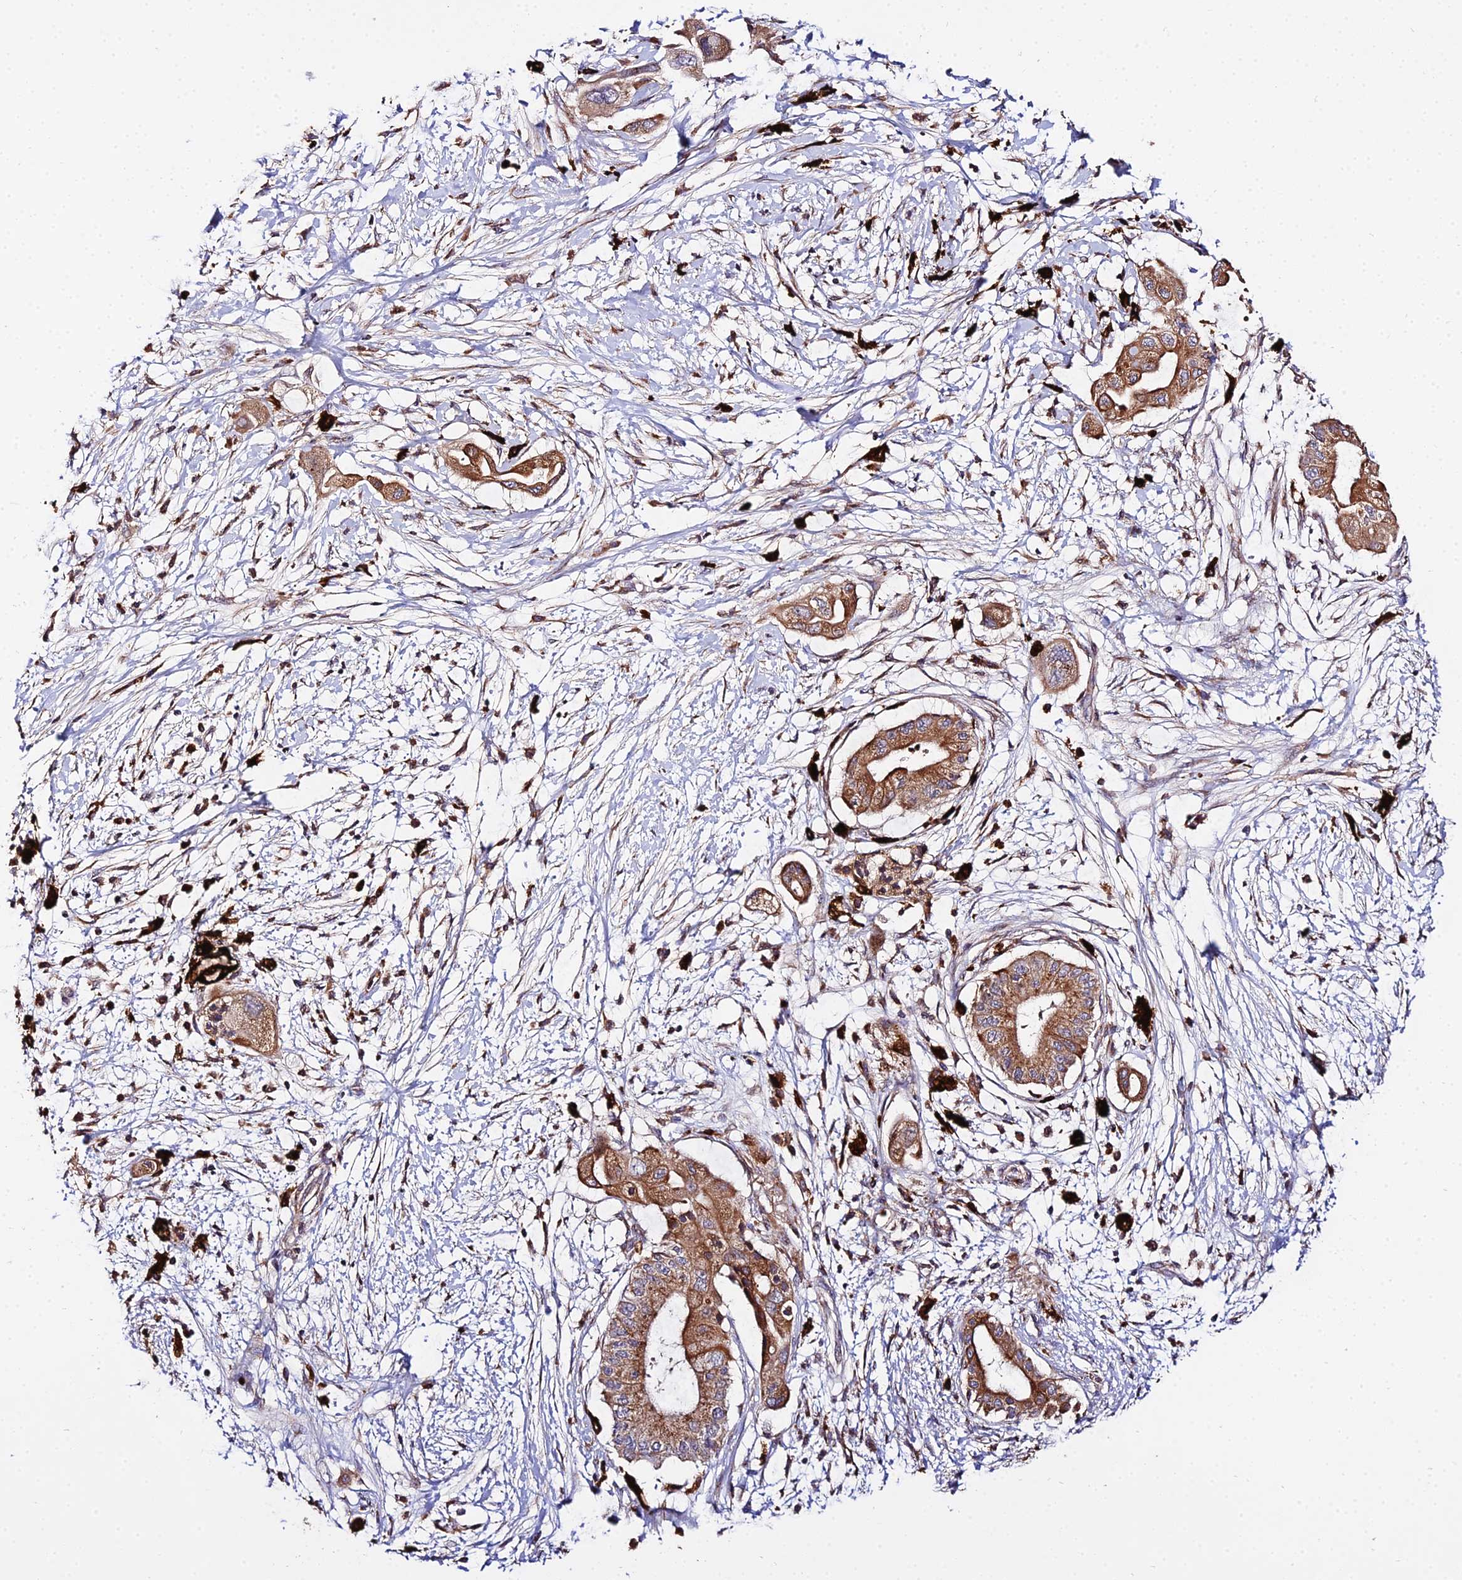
{"staining": {"intensity": "strong", "quantity": ">75%", "location": "cytoplasmic/membranous"}, "tissue": "pancreatic cancer", "cell_type": "Tumor cells", "image_type": "cancer", "snomed": [{"axis": "morphology", "description": "Adenocarcinoma, NOS"}, {"axis": "topography", "description": "Pancreas"}], "caption": "A histopathology image of human pancreatic cancer stained for a protein exhibits strong cytoplasmic/membranous brown staining in tumor cells. The protein is shown in brown color, while the nuclei are stained blue.", "gene": "PEX19", "patient": {"sex": "male", "age": 68}}